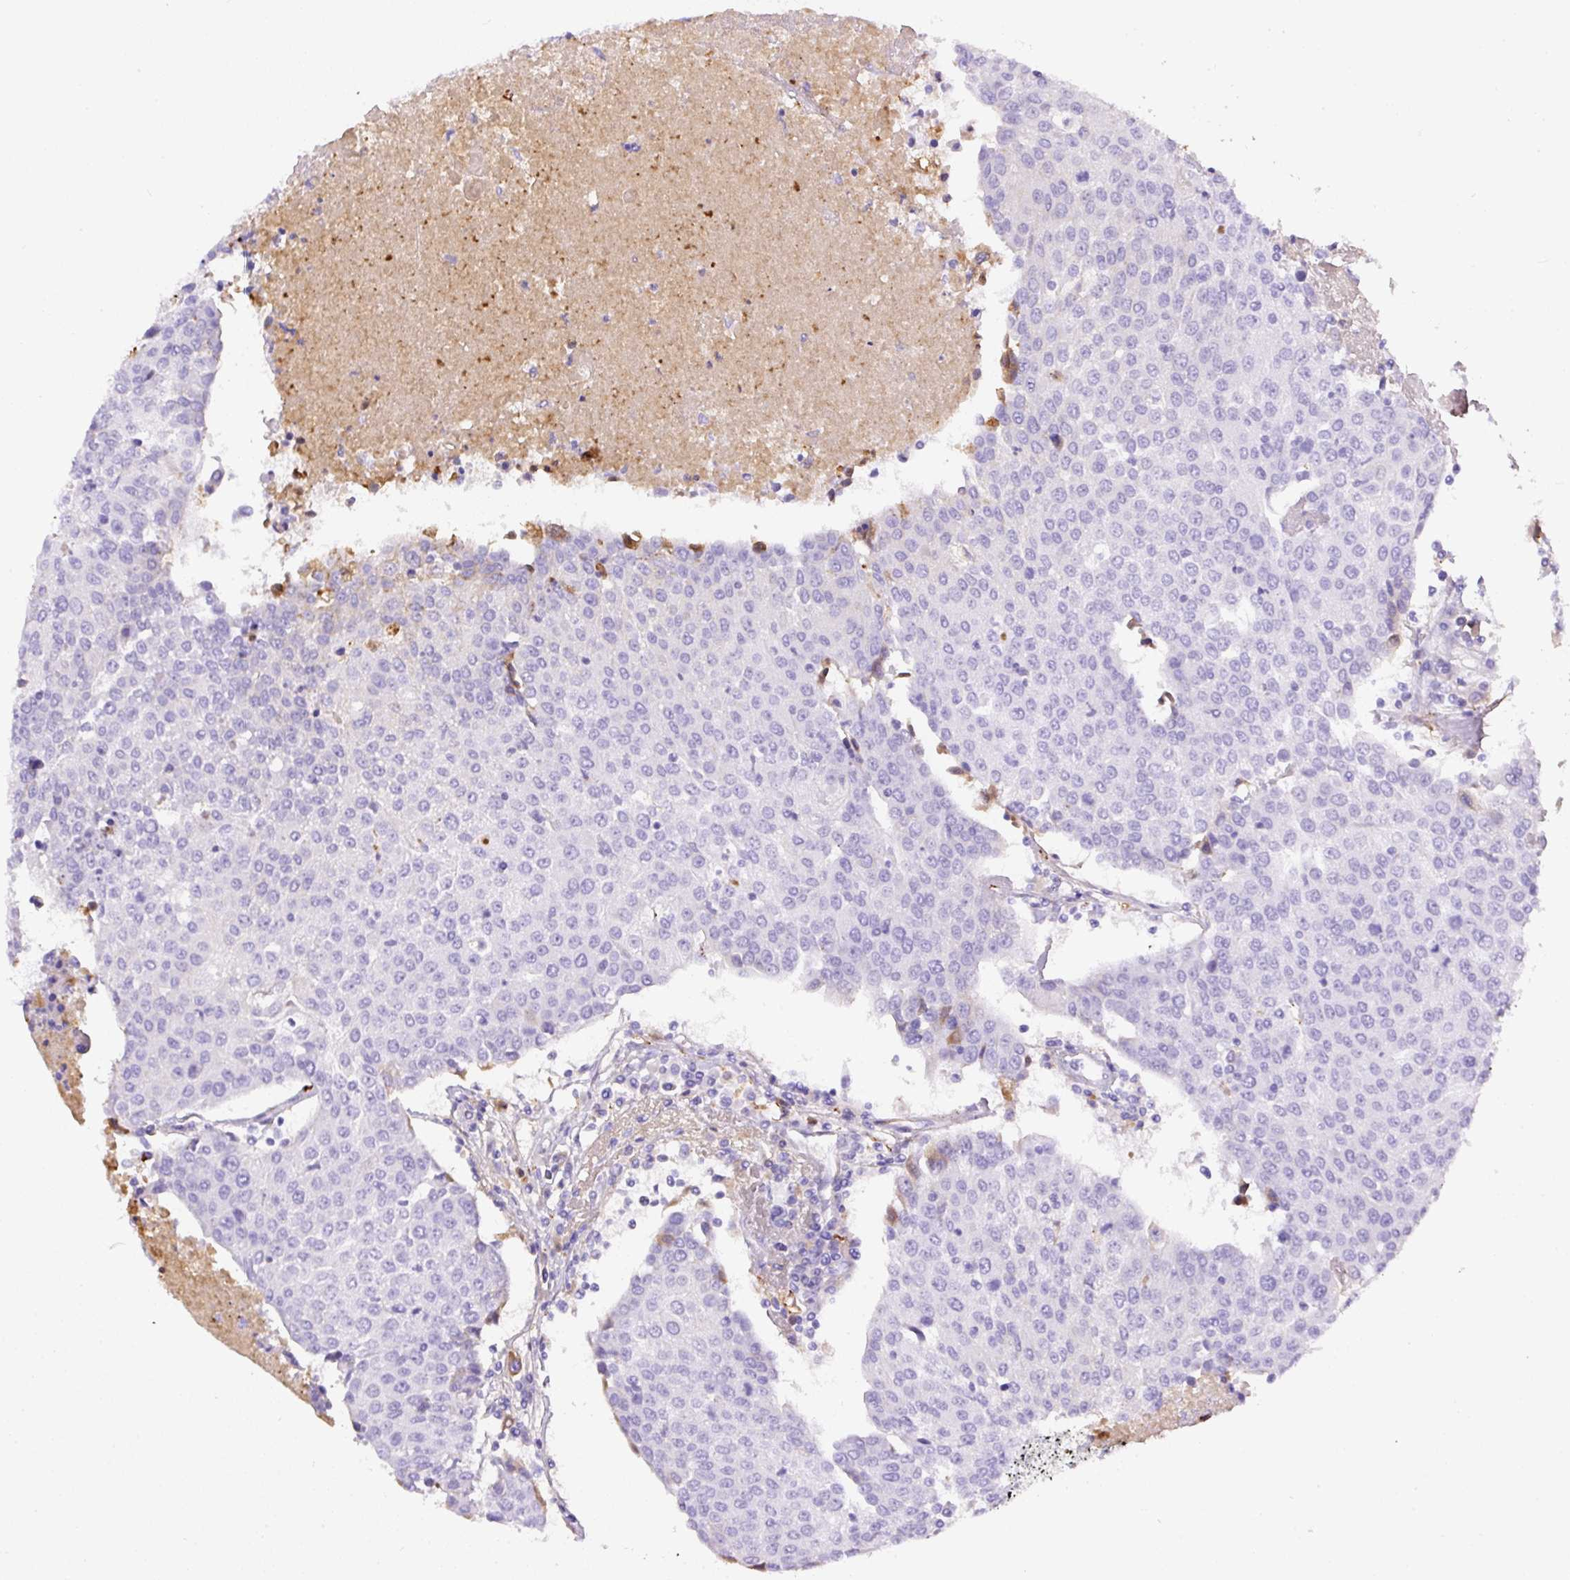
{"staining": {"intensity": "negative", "quantity": "none", "location": "none"}, "tissue": "urothelial cancer", "cell_type": "Tumor cells", "image_type": "cancer", "snomed": [{"axis": "morphology", "description": "Urothelial carcinoma, High grade"}, {"axis": "topography", "description": "Urinary bladder"}], "caption": "This is an IHC micrograph of high-grade urothelial carcinoma. There is no expression in tumor cells.", "gene": "APCS", "patient": {"sex": "female", "age": 85}}